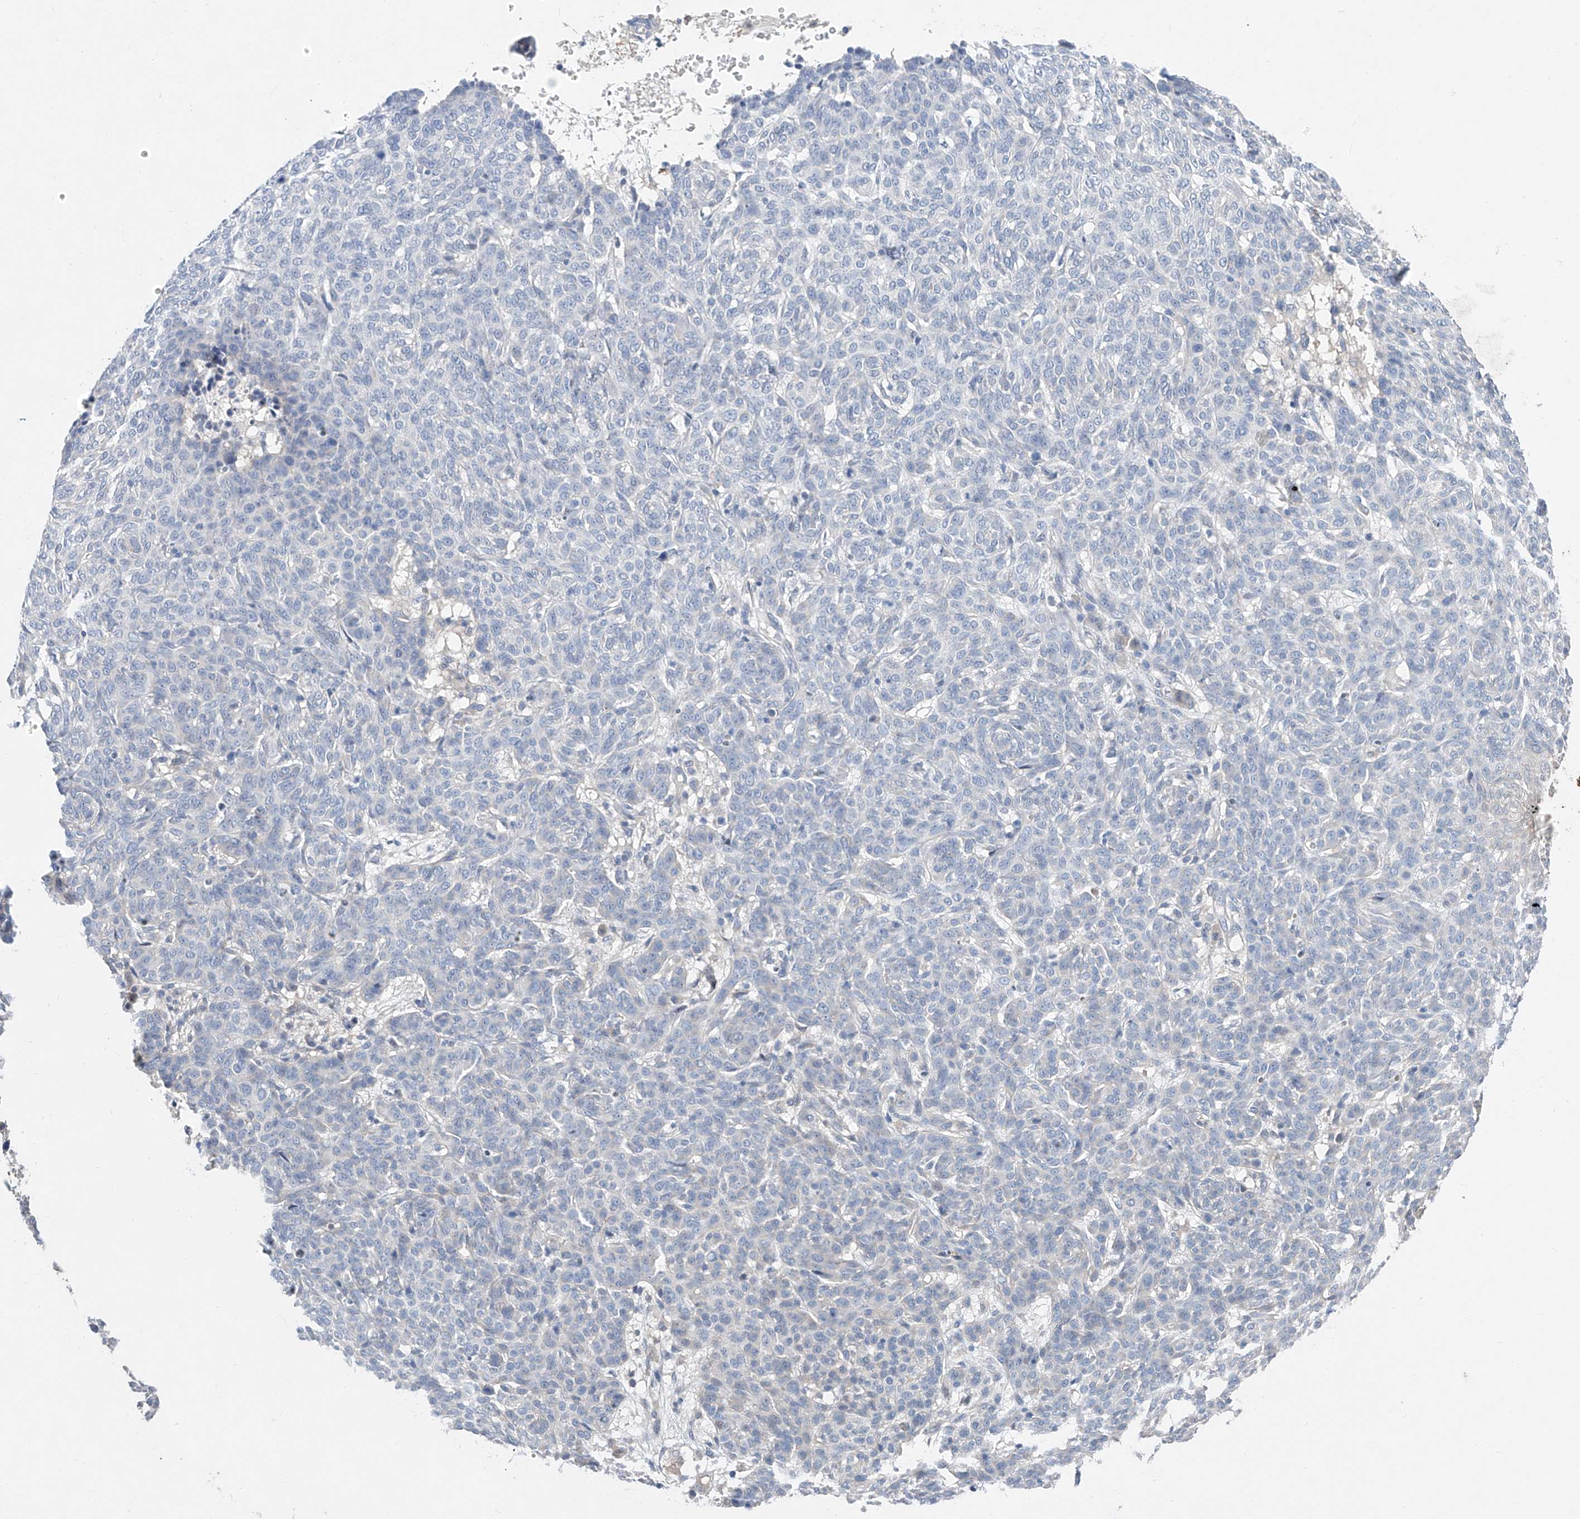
{"staining": {"intensity": "negative", "quantity": "none", "location": "none"}, "tissue": "skin cancer", "cell_type": "Tumor cells", "image_type": "cancer", "snomed": [{"axis": "morphology", "description": "Basal cell carcinoma"}, {"axis": "topography", "description": "Skin"}], "caption": "Immunohistochemistry image of neoplastic tissue: basal cell carcinoma (skin) stained with DAB (3,3'-diaminobenzidine) reveals no significant protein staining in tumor cells.", "gene": "FUCA2", "patient": {"sex": "male", "age": 85}}